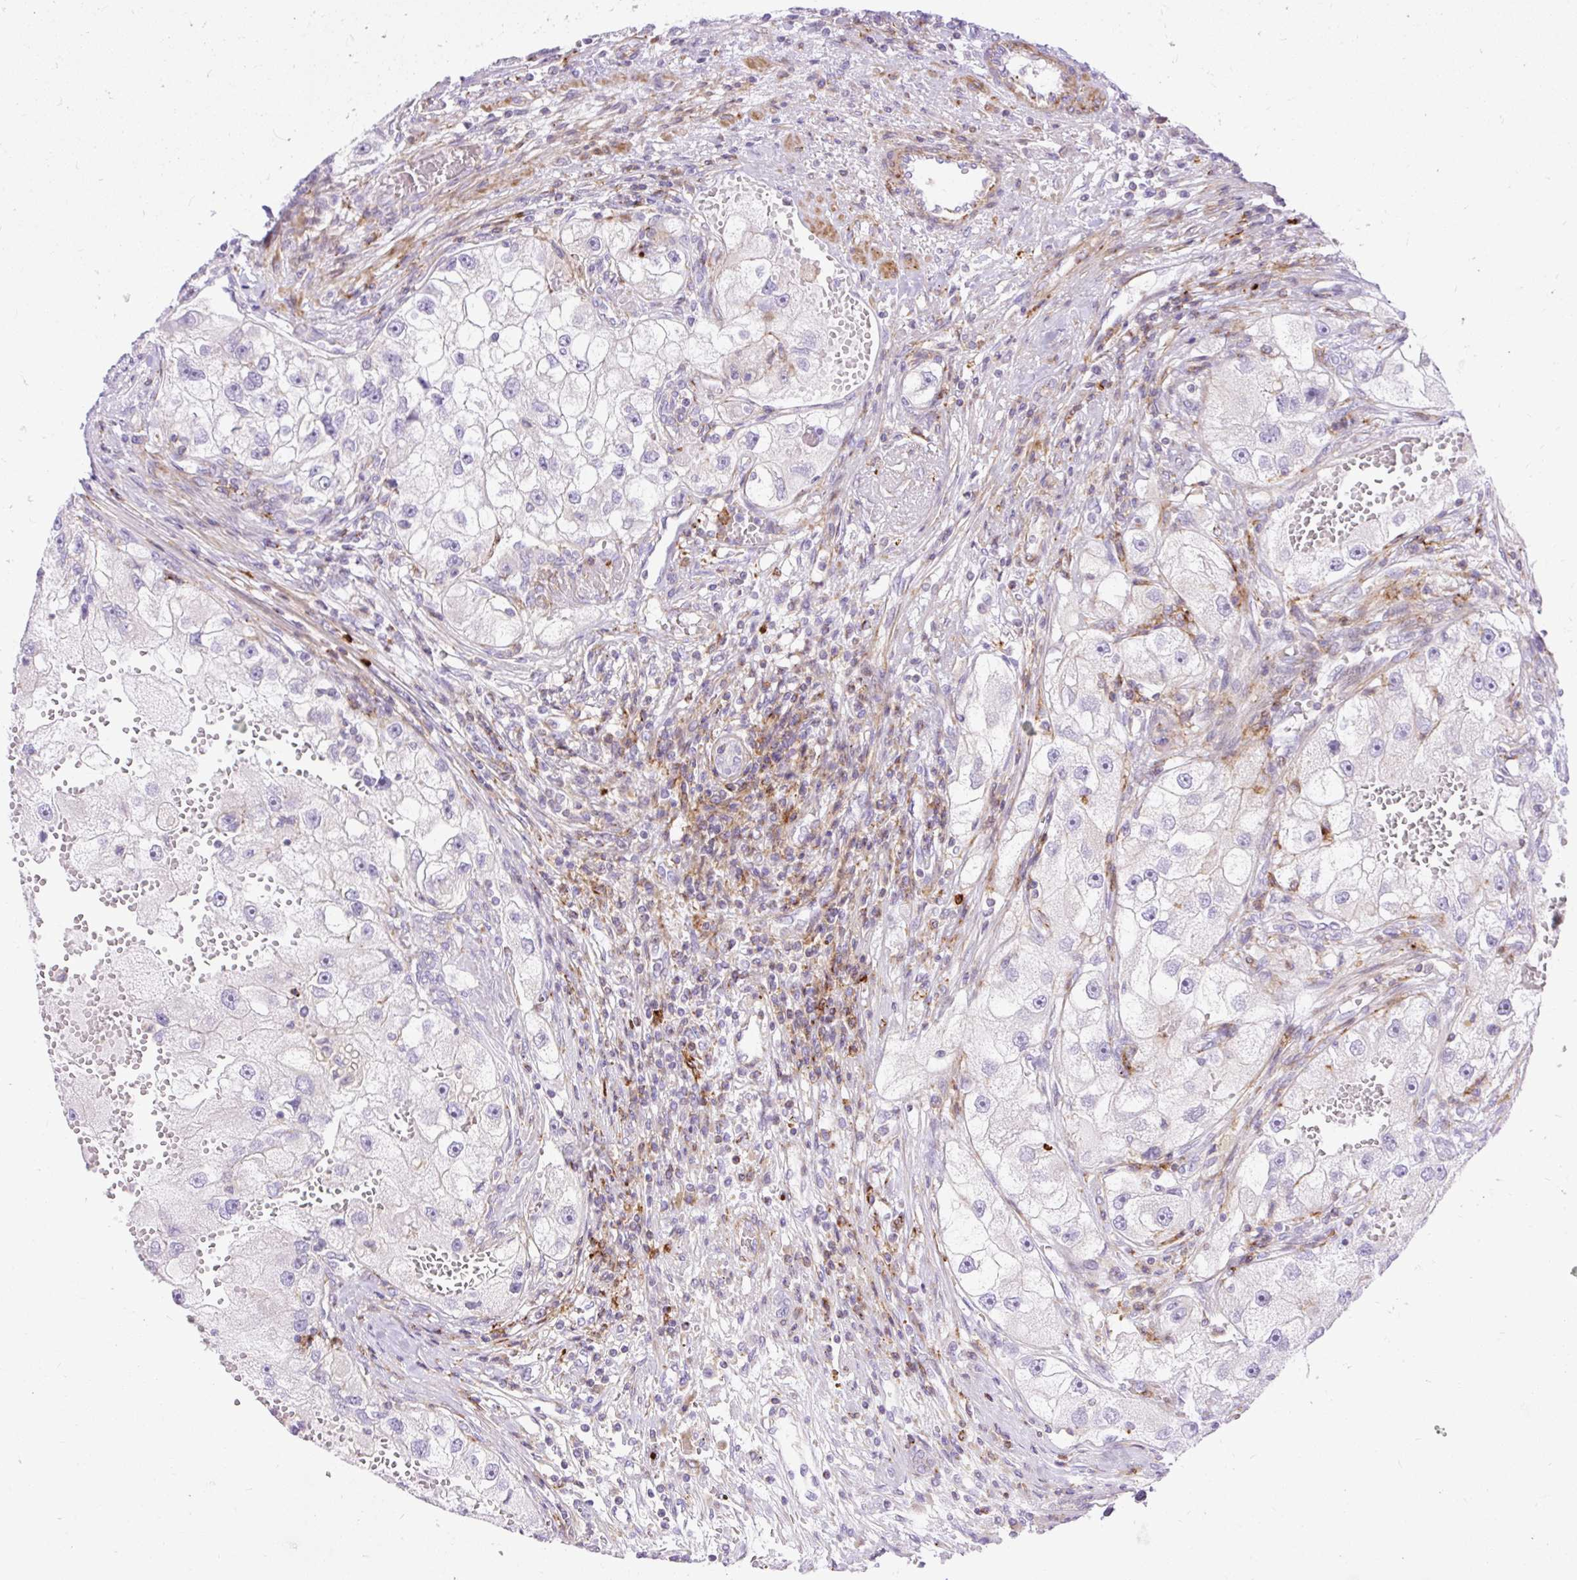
{"staining": {"intensity": "negative", "quantity": "none", "location": "none"}, "tissue": "renal cancer", "cell_type": "Tumor cells", "image_type": "cancer", "snomed": [{"axis": "morphology", "description": "Adenocarcinoma, NOS"}, {"axis": "topography", "description": "Kidney"}], "caption": "Immunohistochemistry of renal cancer displays no expression in tumor cells.", "gene": "CORO7-PAM16", "patient": {"sex": "male", "age": 63}}